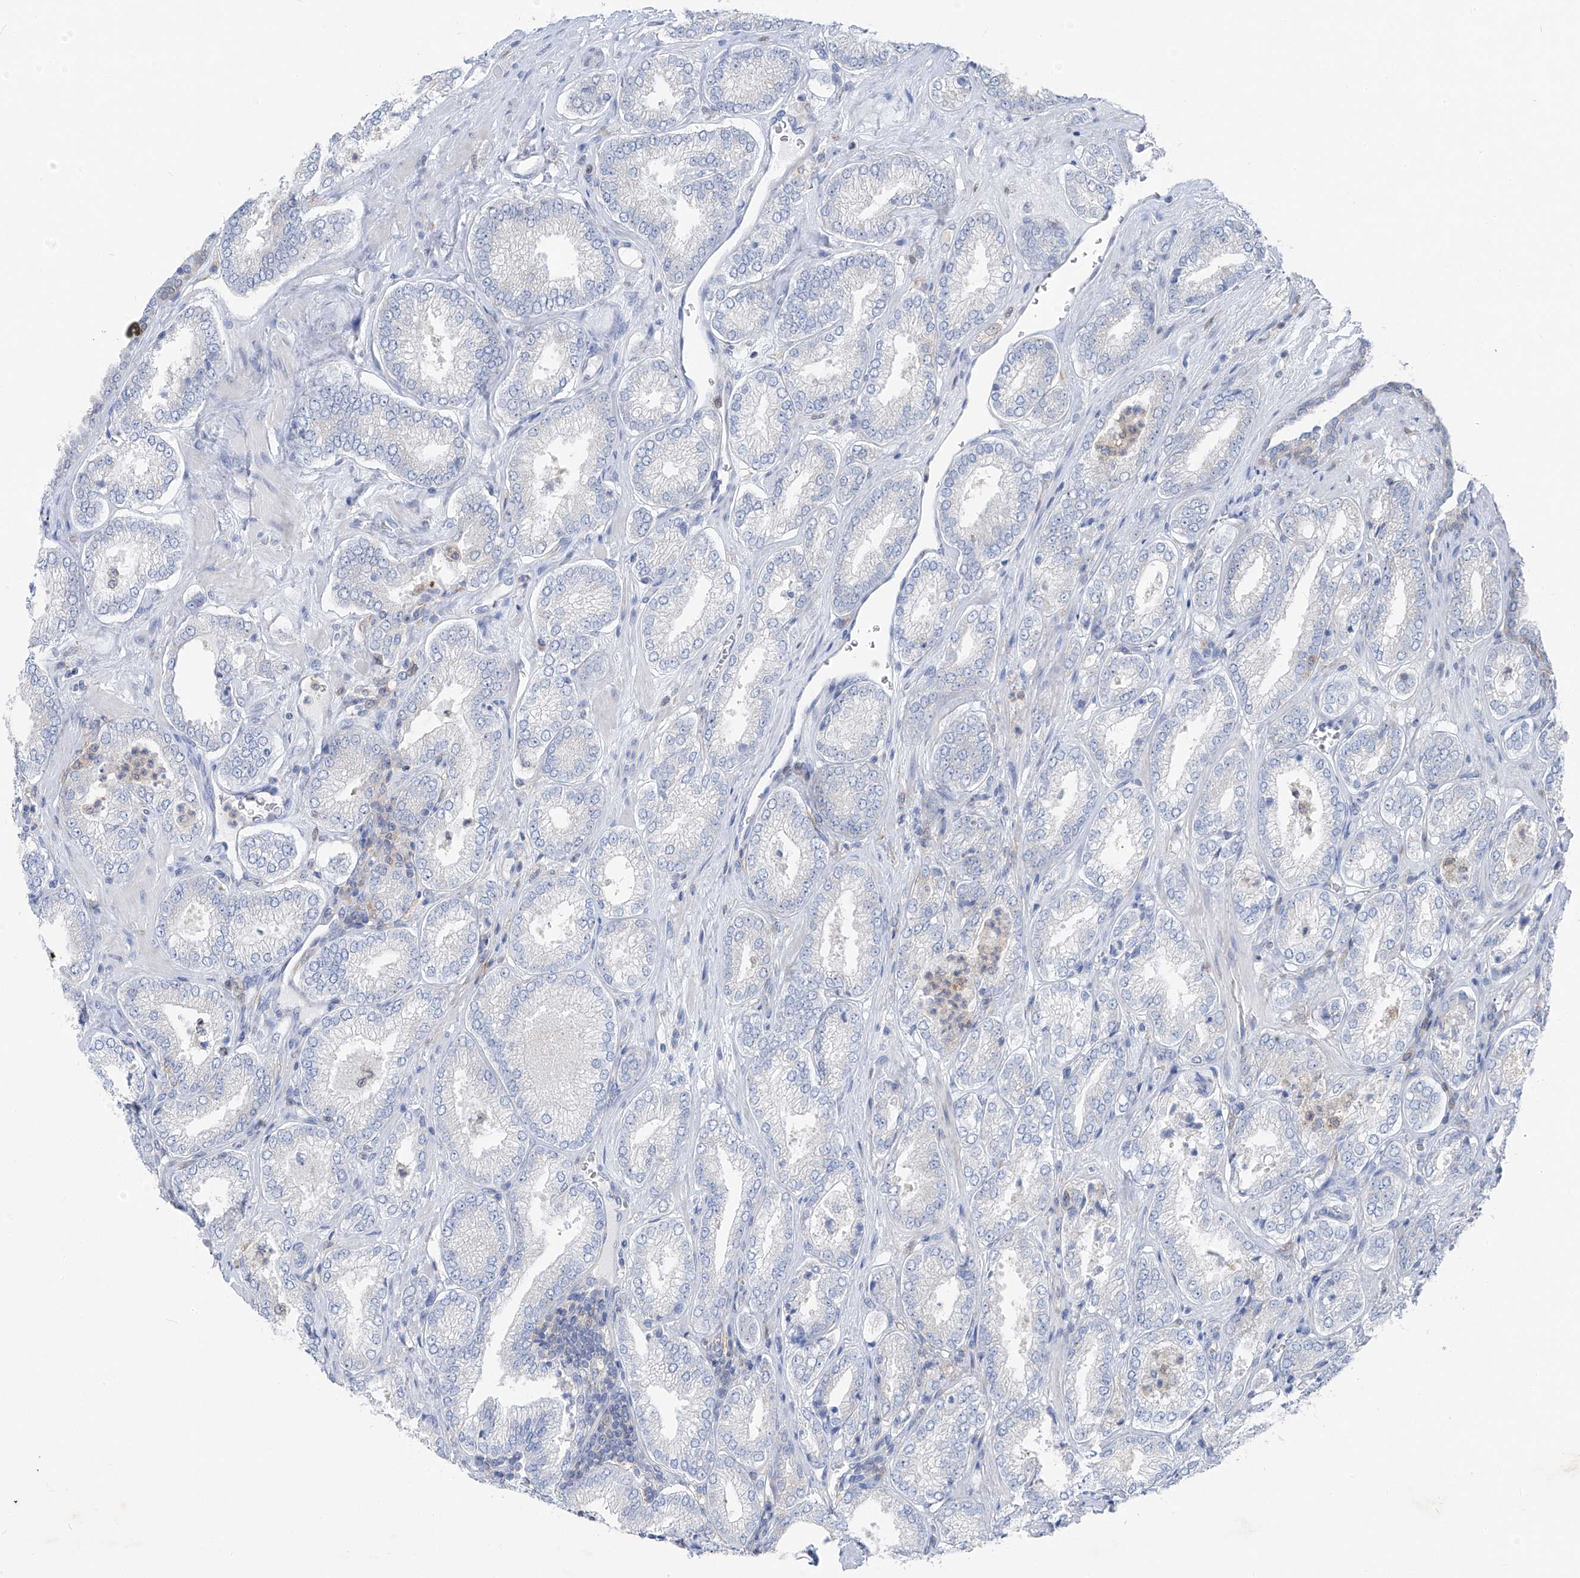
{"staining": {"intensity": "negative", "quantity": "none", "location": "none"}, "tissue": "prostate cancer", "cell_type": "Tumor cells", "image_type": "cancer", "snomed": [{"axis": "morphology", "description": "Adenocarcinoma, Low grade"}, {"axis": "topography", "description": "Prostate"}], "caption": "A micrograph of prostate adenocarcinoma (low-grade) stained for a protein exhibits no brown staining in tumor cells. (IHC, brightfield microscopy, high magnification).", "gene": "UFL1", "patient": {"sex": "male", "age": 62}}